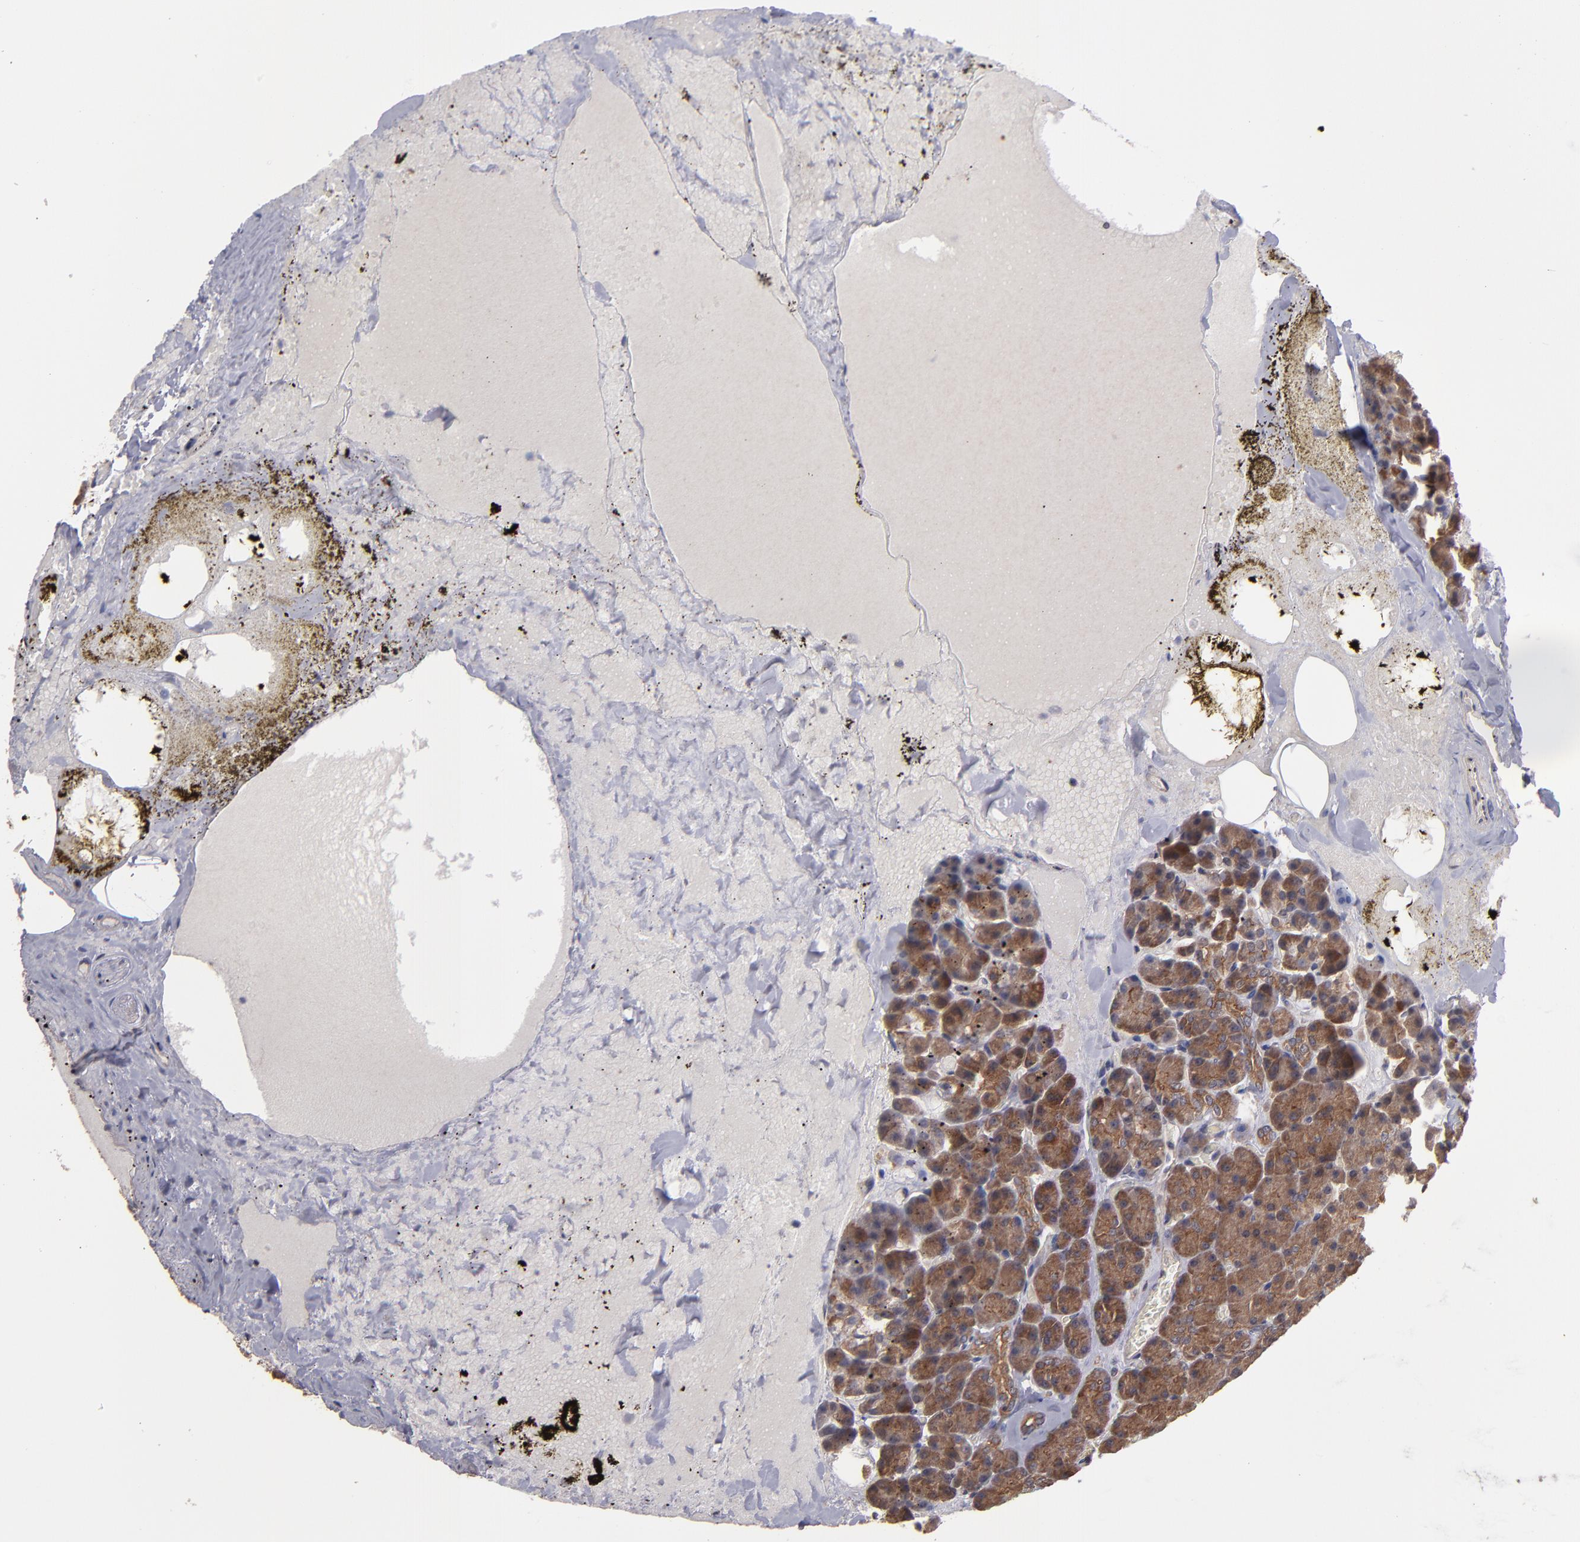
{"staining": {"intensity": "strong", "quantity": ">75%", "location": "cytoplasmic/membranous"}, "tissue": "pancreas", "cell_type": "Exocrine glandular cells", "image_type": "normal", "snomed": [{"axis": "morphology", "description": "Normal tissue, NOS"}, {"axis": "topography", "description": "Pancreas"}], "caption": "Immunohistochemistry of benign pancreas demonstrates high levels of strong cytoplasmic/membranous expression in approximately >75% of exocrine glandular cells.", "gene": "NF2", "patient": {"sex": "female", "age": 35}}